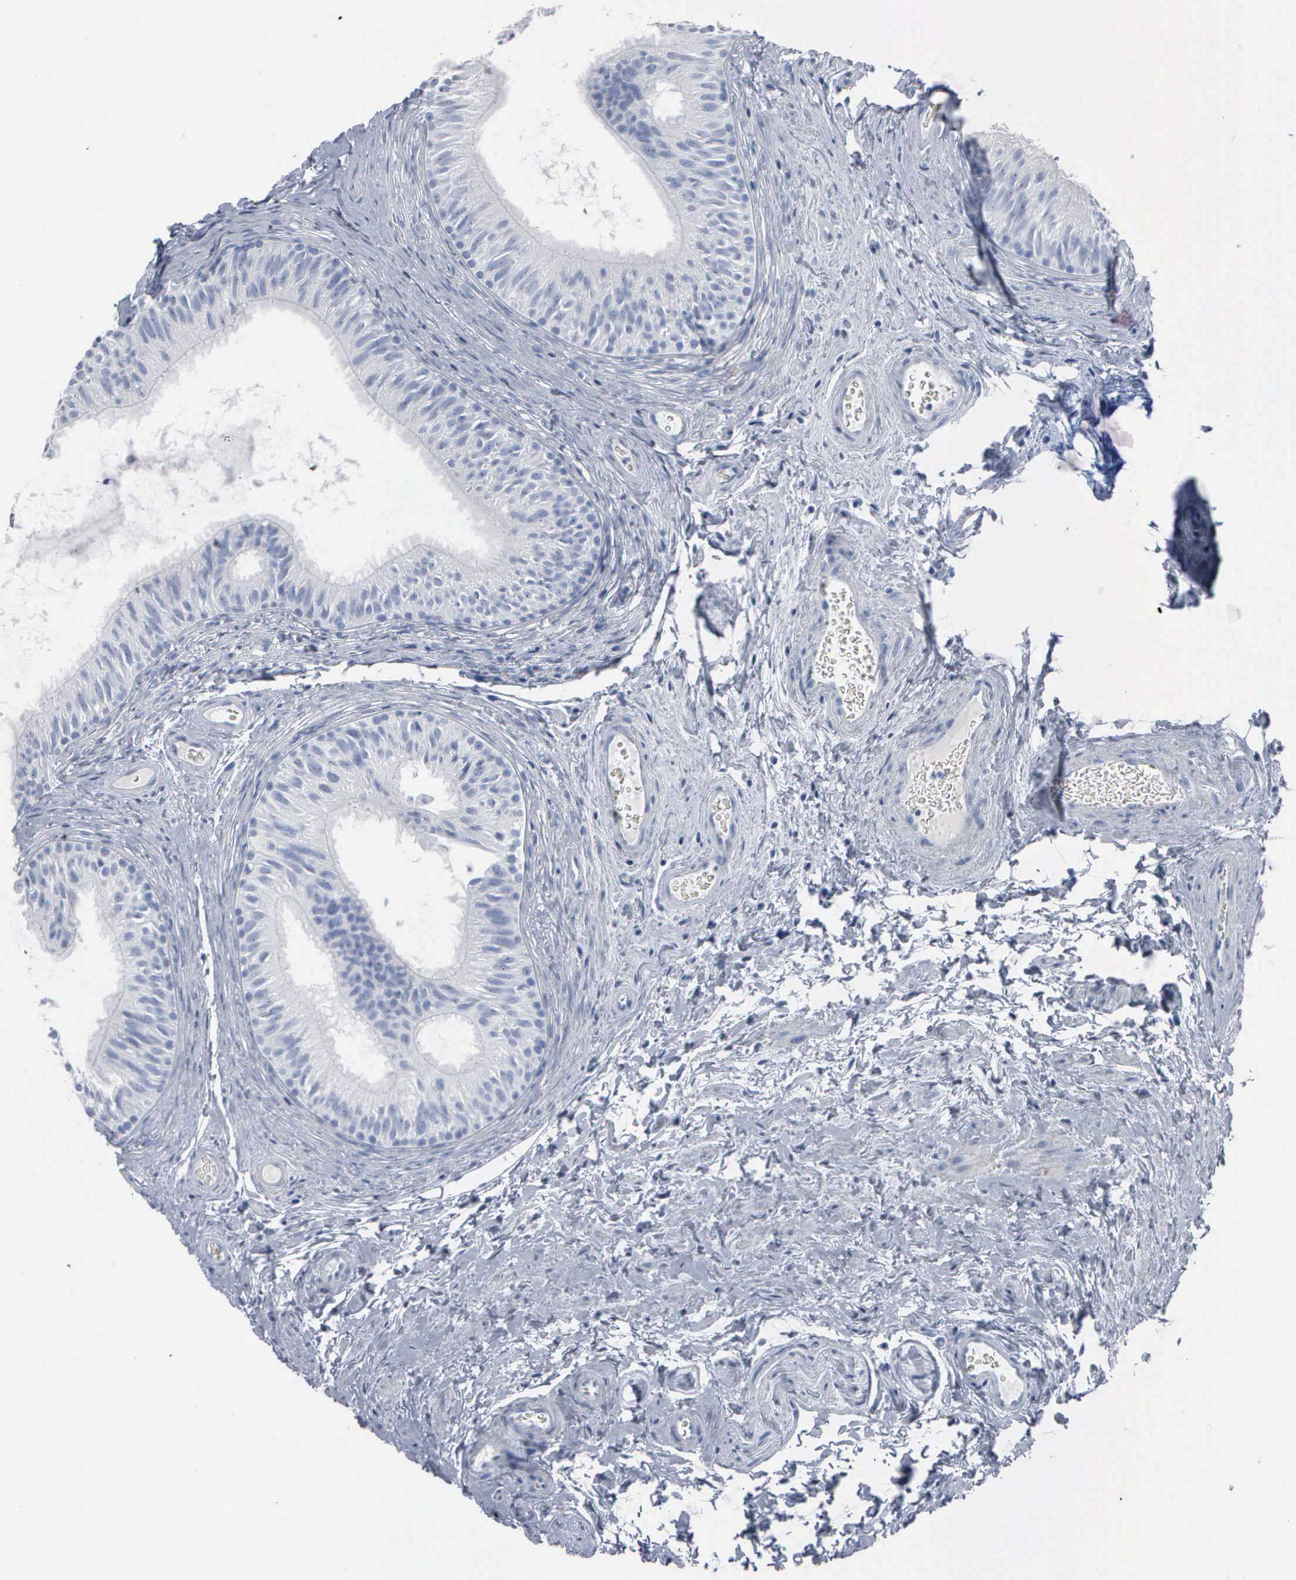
{"staining": {"intensity": "negative", "quantity": "none", "location": "none"}, "tissue": "epididymis", "cell_type": "Glandular cells", "image_type": "normal", "snomed": [{"axis": "morphology", "description": "Normal tissue, NOS"}, {"axis": "topography", "description": "Epididymis"}], "caption": "Glandular cells are negative for protein expression in unremarkable human epididymis. The staining is performed using DAB brown chromogen with nuclei counter-stained in using hematoxylin.", "gene": "DMD", "patient": {"sex": "male", "age": 32}}